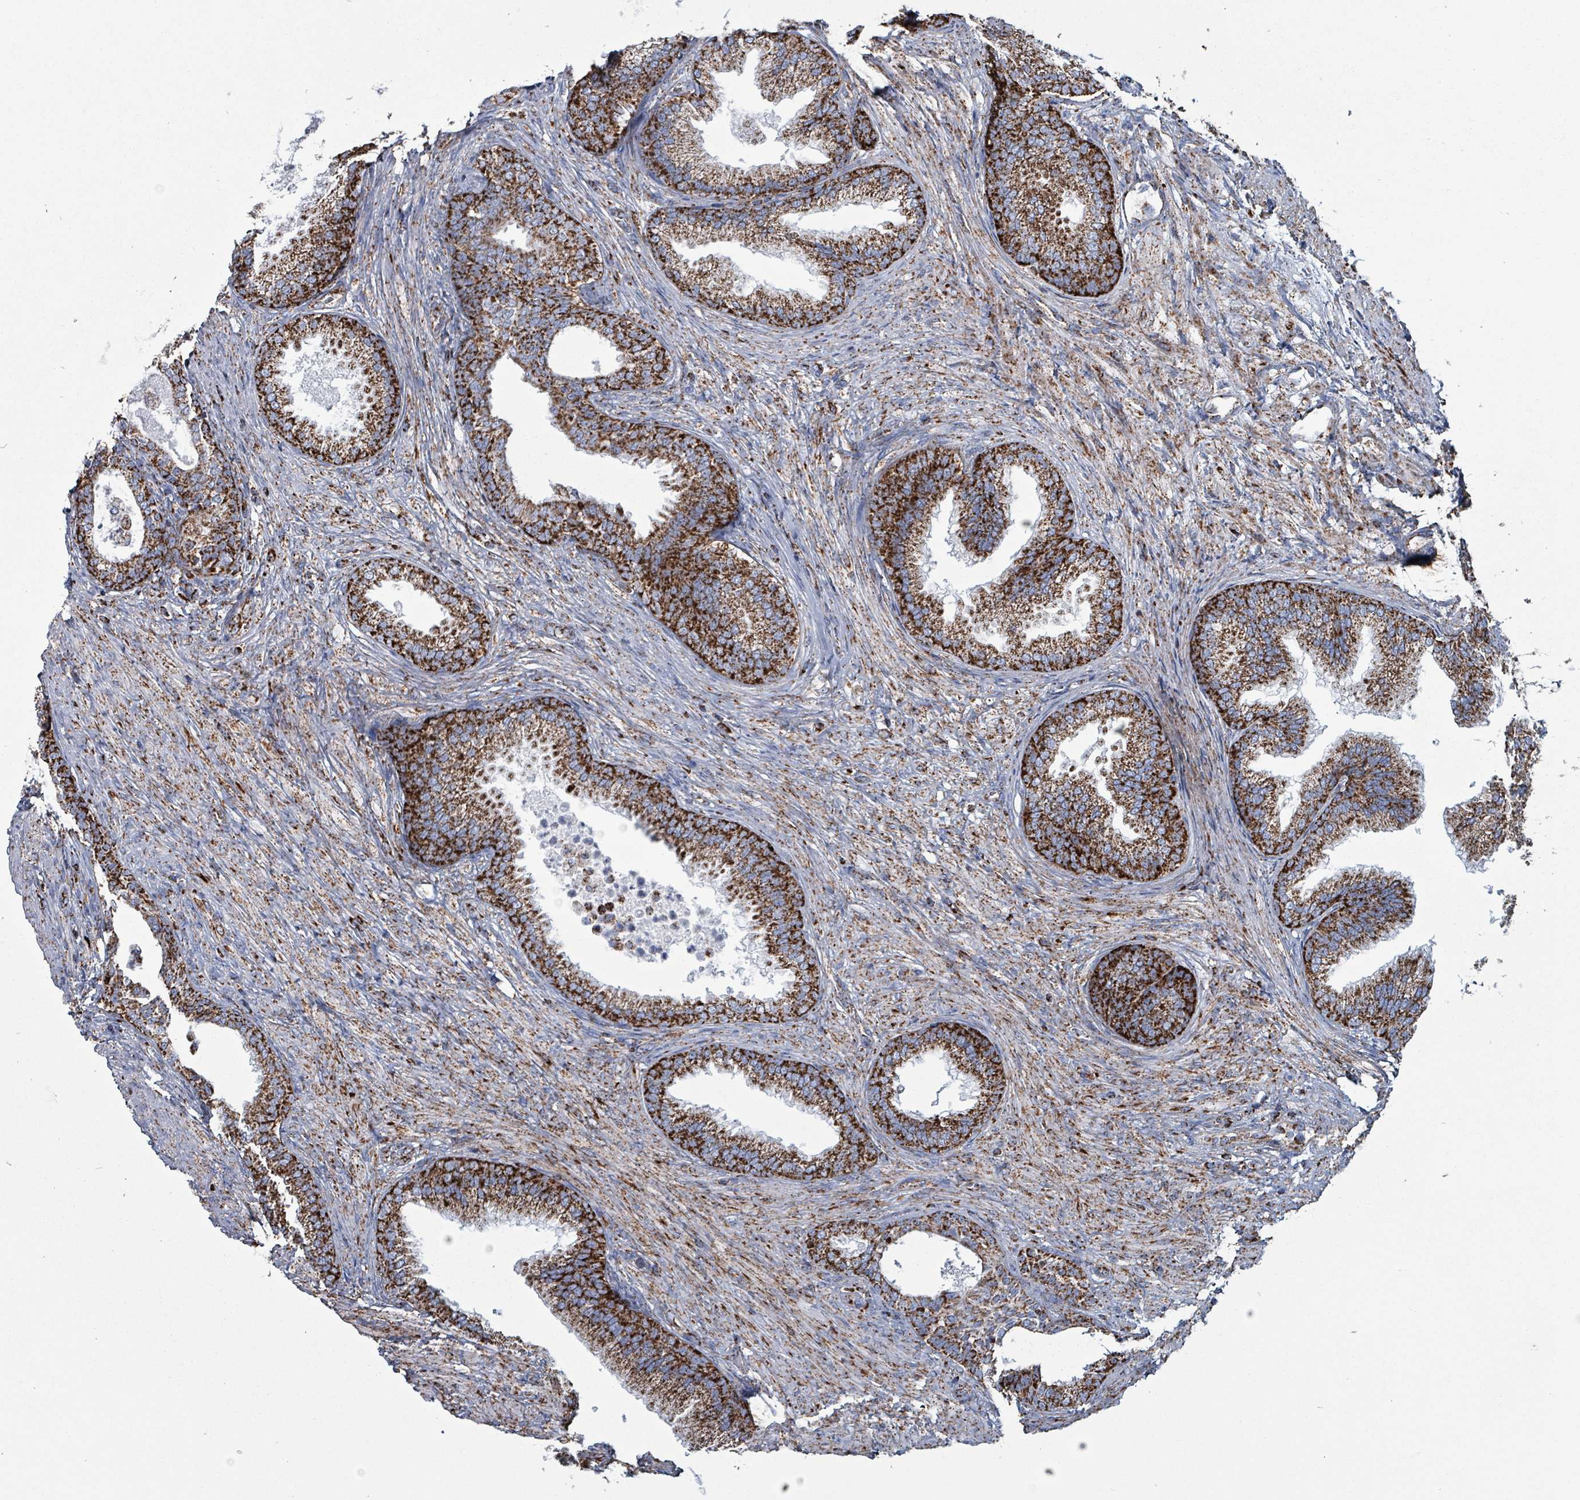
{"staining": {"intensity": "strong", "quantity": ">75%", "location": "cytoplasmic/membranous"}, "tissue": "prostate", "cell_type": "Glandular cells", "image_type": "normal", "snomed": [{"axis": "morphology", "description": "Normal tissue, NOS"}, {"axis": "topography", "description": "Prostate"}], "caption": "The photomicrograph displays immunohistochemical staining of benign prostate. There is strong cytoplasmic/membranous positivity is seen in about >75% of glandular cells. The protein is shown in brown color, while the nuclei are stained blue.", "gene": "IDH3B", "patient": {"sex": "male", "age": 76}}